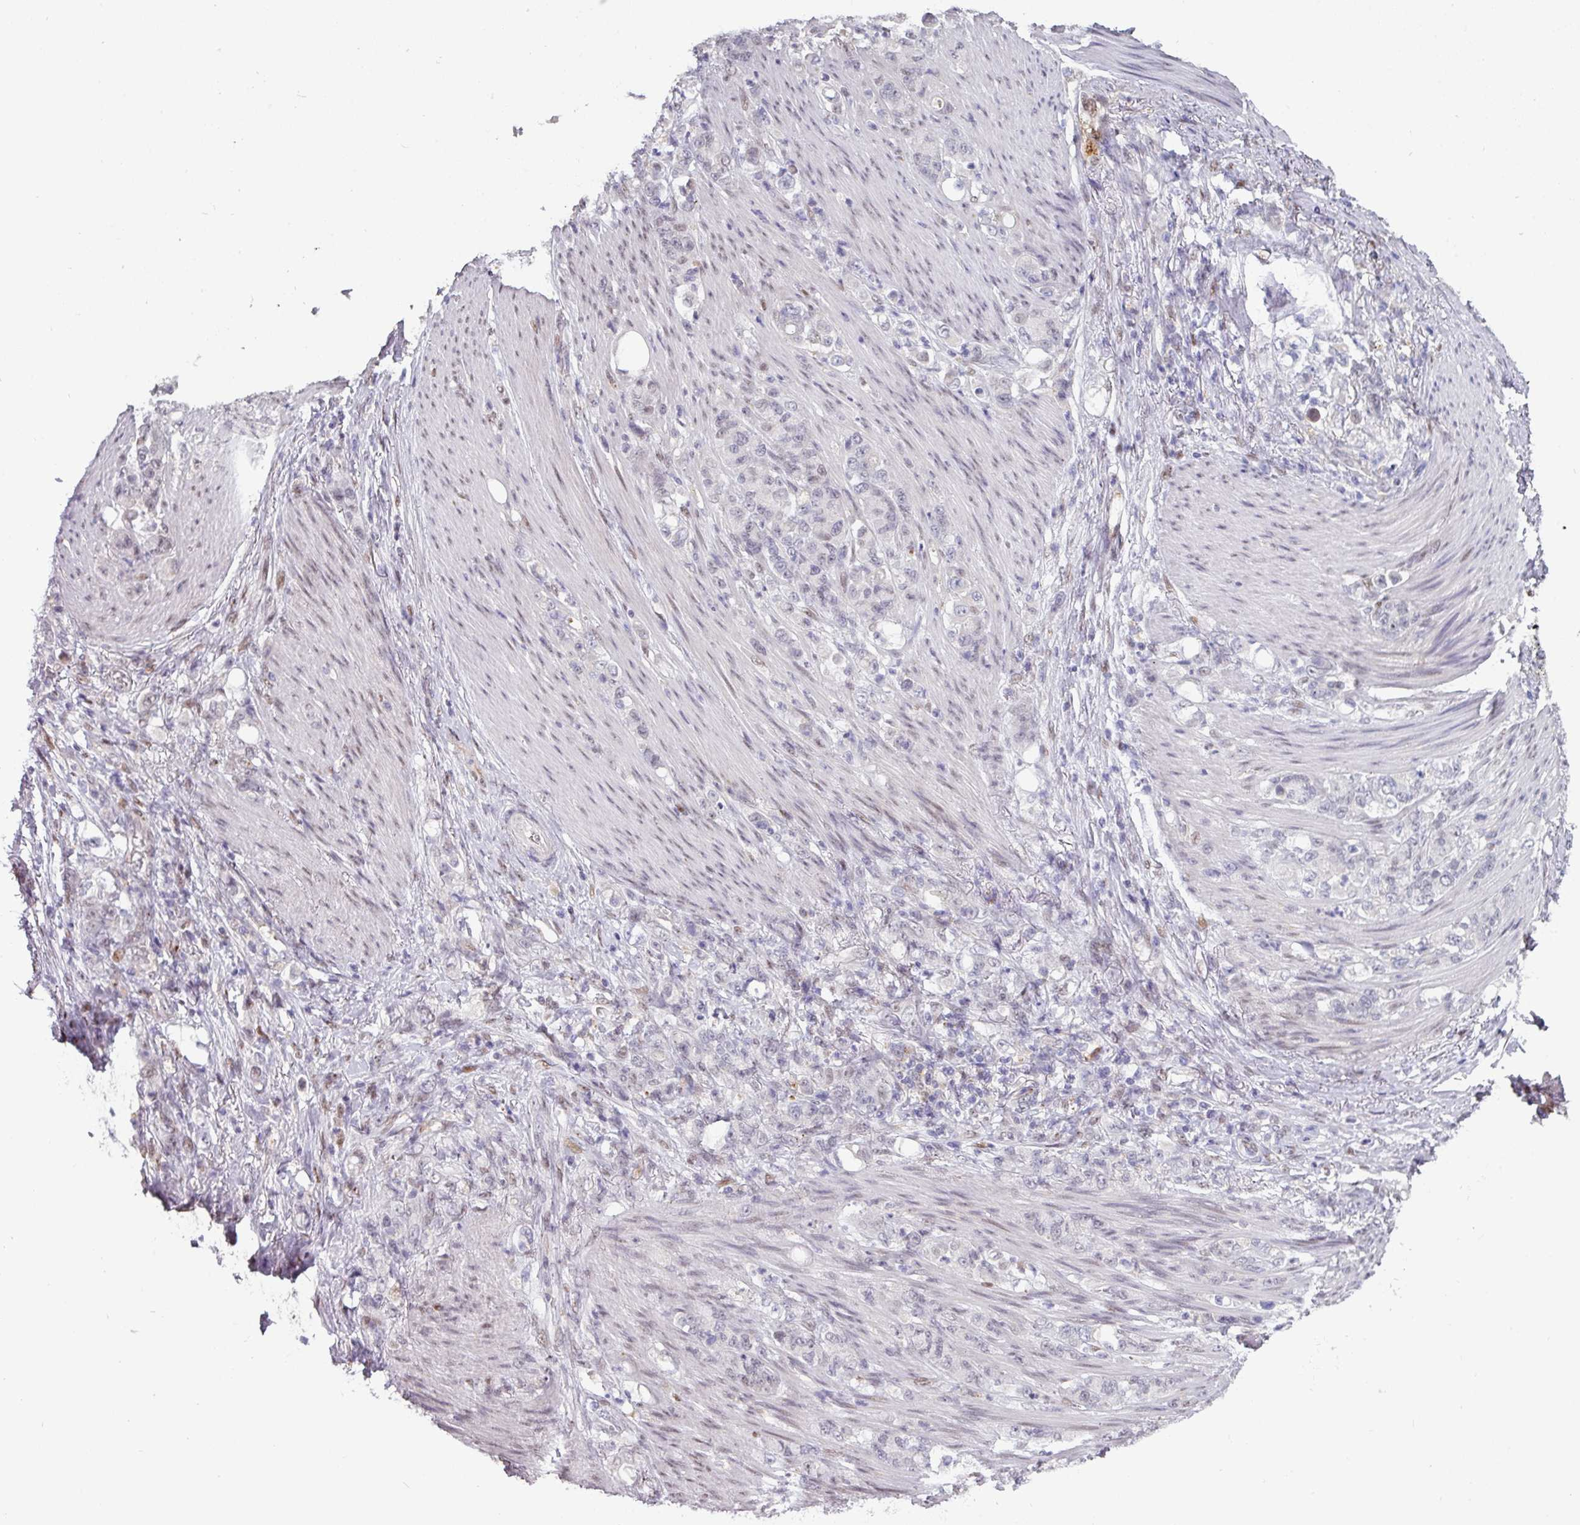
{"staining": {"intensity": "negative", "quantity": "none", "location": "none"}, "tissue": "stomach cancer", "cell_type": "Tumor cells", "image_type": "cancer", "snomed": [{"axis": "morphology", "description": "Adenocarcinoma, NOS"}, {"axis": "topography", "description": "Stomach"}], "caption": "DAB (3,3'-diaminobenzidine) immunohistochemical staining of stomach adenocarcinoma displays no significant staining in tumor cells.", "gene": "SWSAP1", "patient": {"sex": "female", "age": 79}}